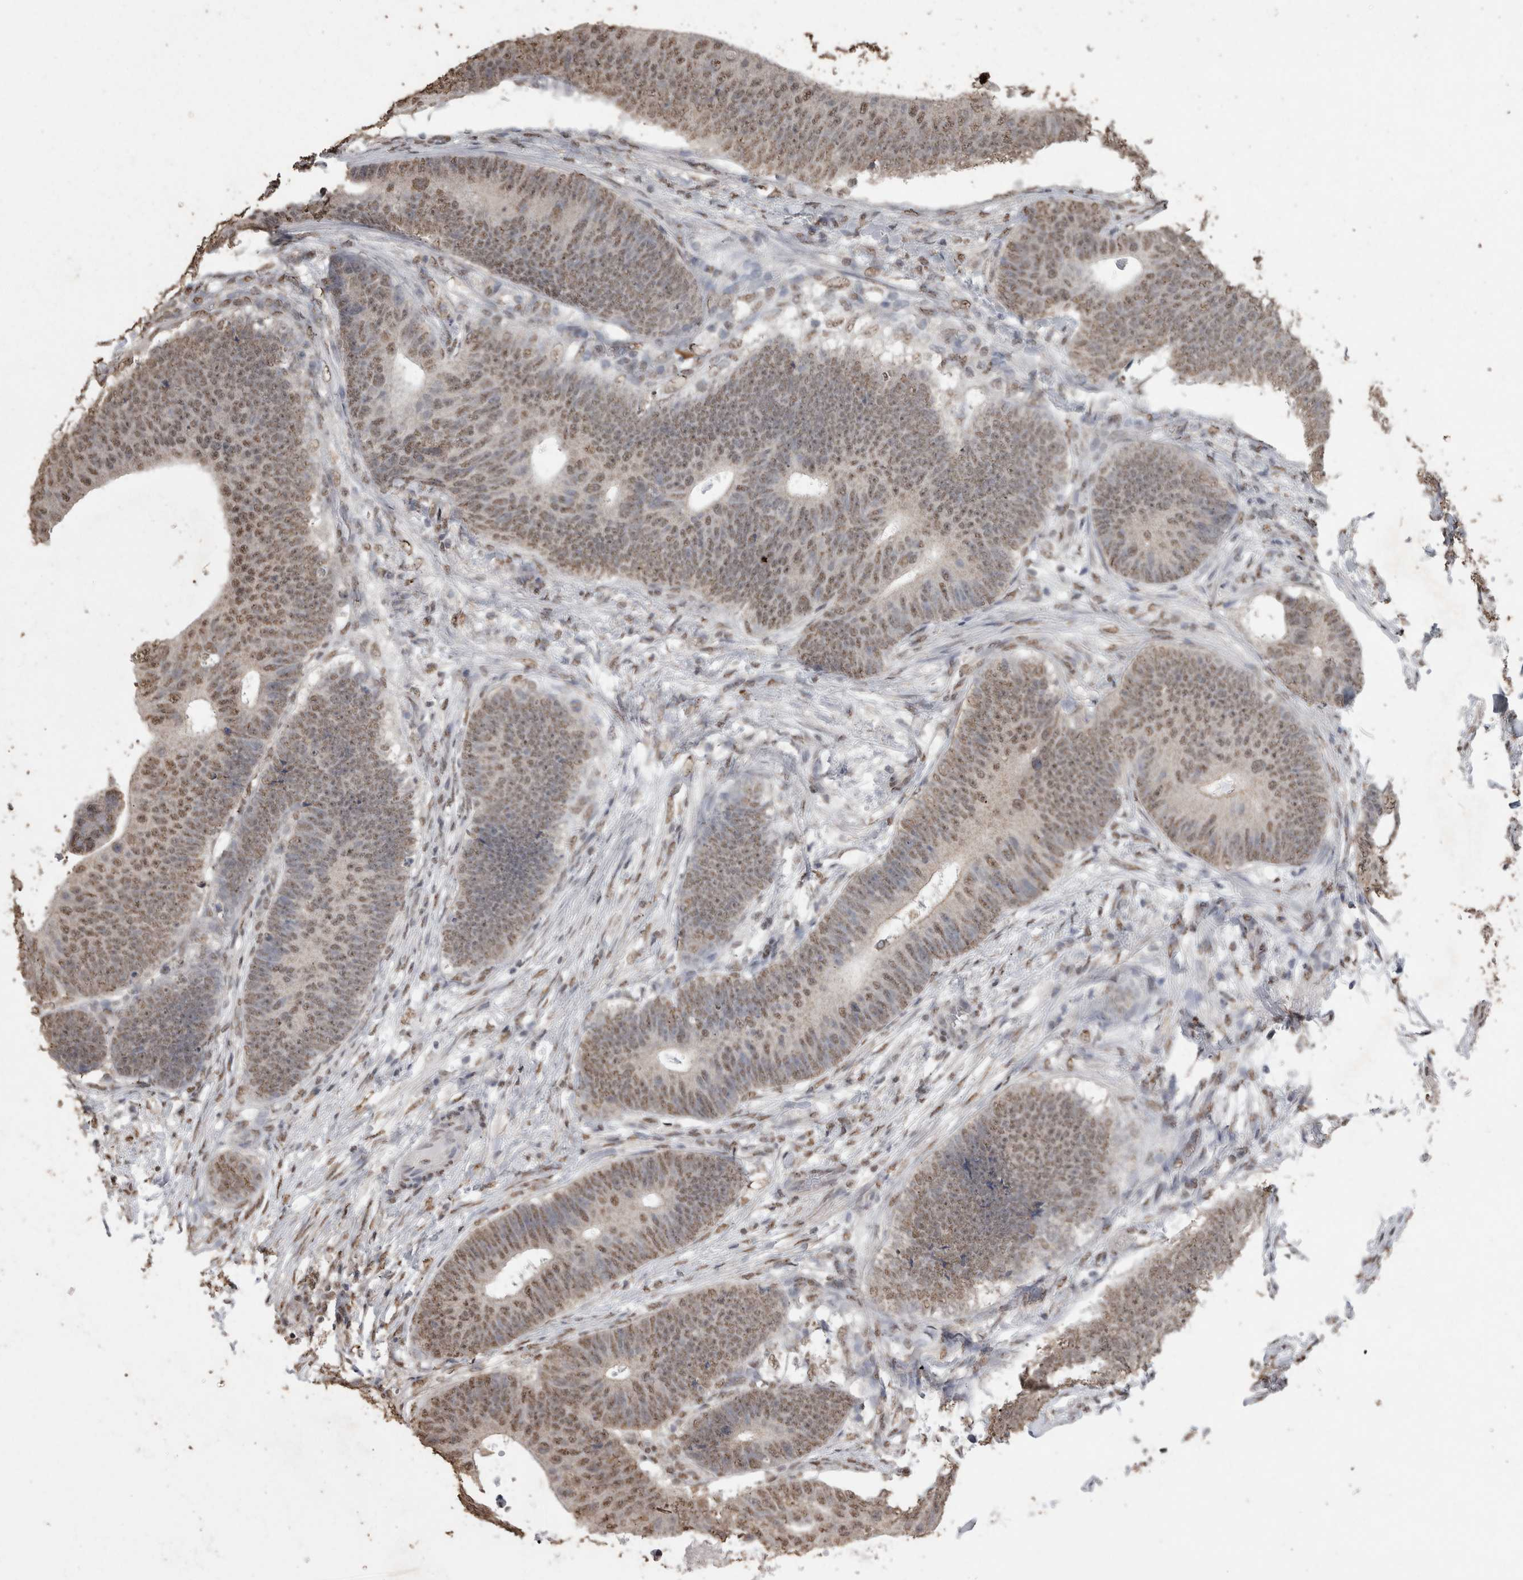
{"staining": {"intensity": "weak", "quantity": ">75%", "location": "cytoplasmic/membranous,nuclear"}, "tissue": "colorectal cancer", "cell_type": "Tumor cells", "image_type": "cancer", "snomed": [{"axis": "morphology", "description": "Adenocarcinoma, NOS"}, {"axis": "topography", "description": "Colon"}], "caption": "Colorectal adenocarcinoma was stained to show a protein in brown. There is low levels of weak cytoplasmic/membranous and nuclear expression in about >75% of tumor cells.", "gene": "SMAD7", "patient": {"sex": "male", "age": 56}}